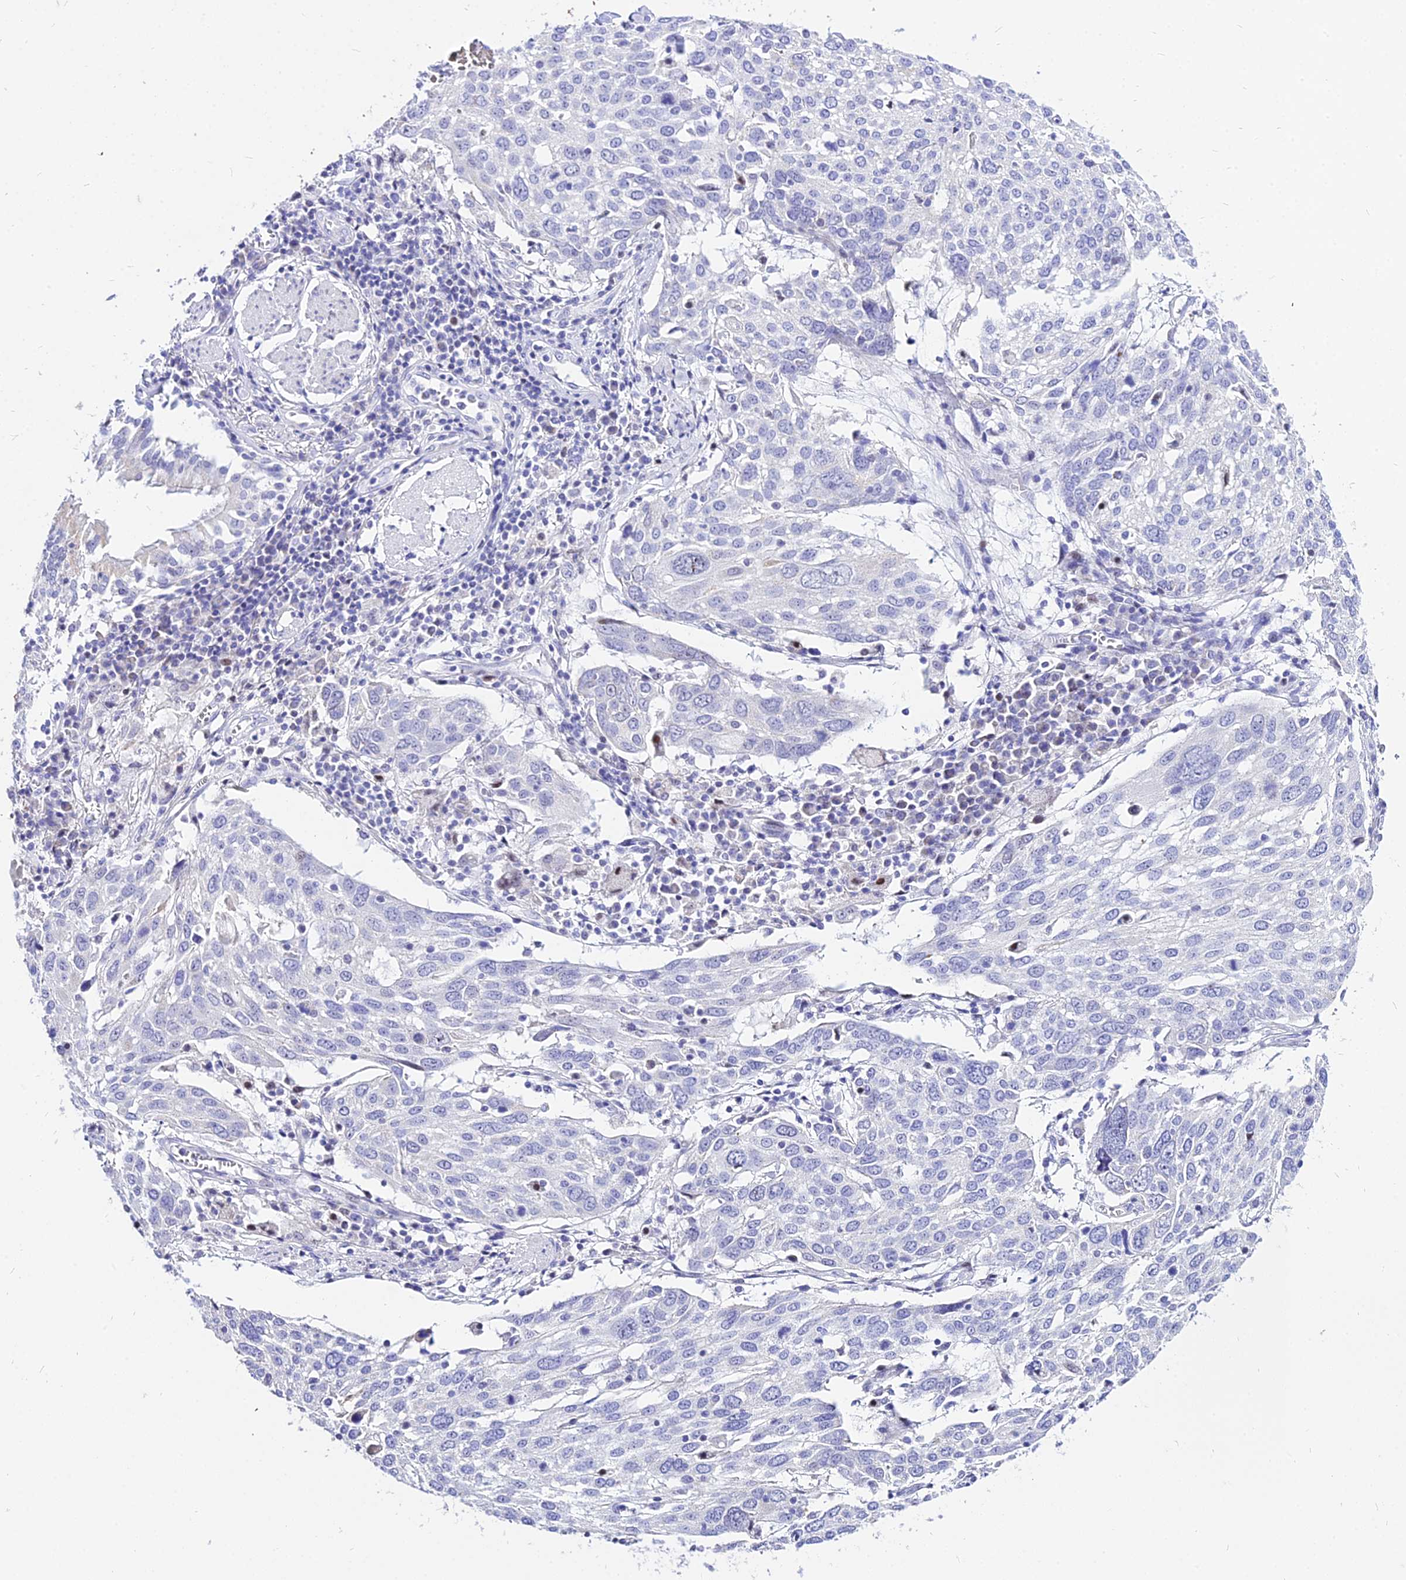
{"staining": {"intensity": "negative", "quantity": "none", "location": "none"}, "tissue": "lung cancer", "cell_type": "Tumor cells", "image_type": "cancer", "snomed": [{"axis": "morphology", "description": "Squamous cell carcinoma, NOS"}, {"axis": "topography", "description": "Lung"}], "caption": "This is a micrograph of immunohistochemistry staining of squamous cell carcinoma (lung), which shows no staining in tumor cells. The staining was performed using DAB to visualize the protein expression in brown, while the nuclei were stained in blue with hematoxylin (Magnification: 20x).", "gene": "CARD18", "patient": {"sex": "male", "age": 65}}